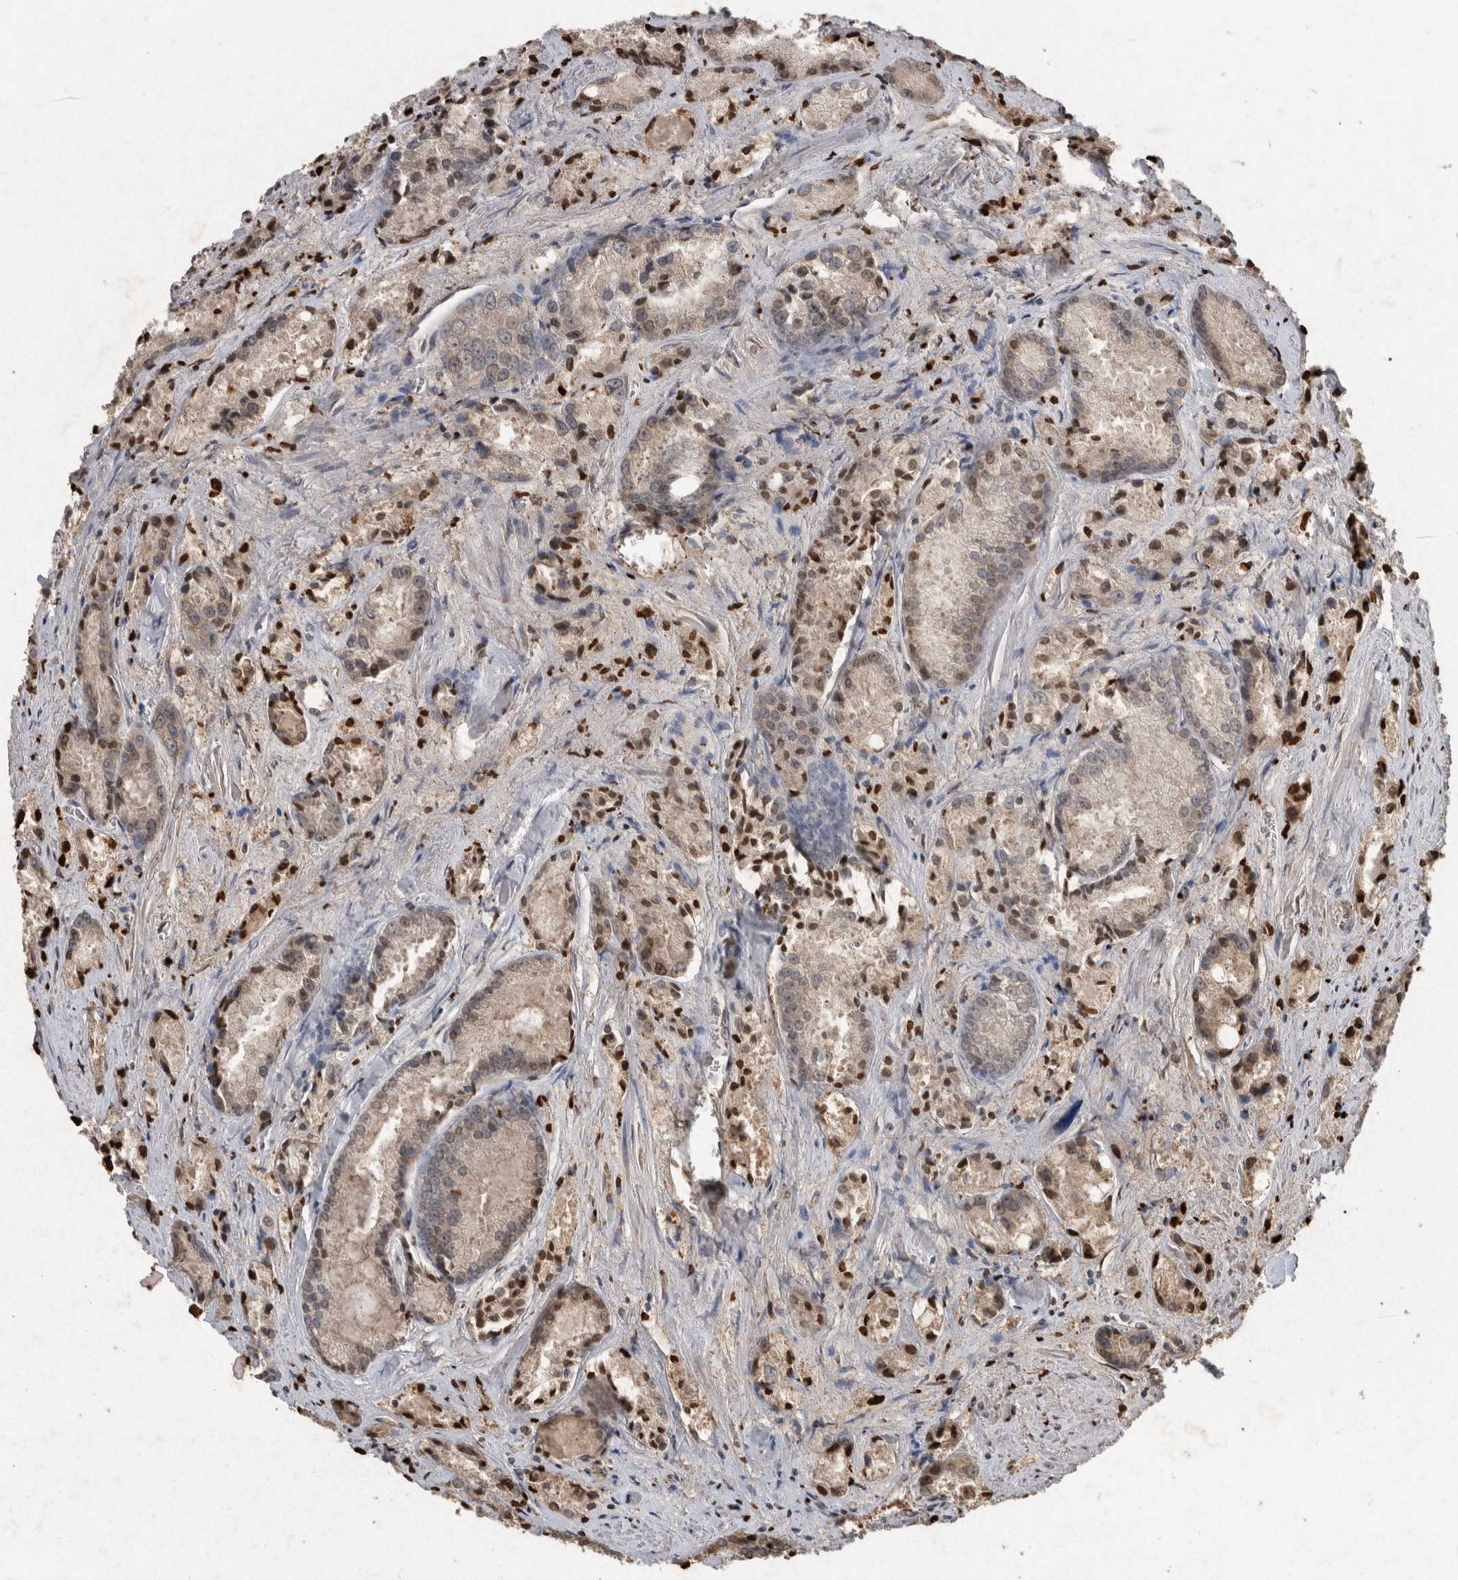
{"staining": {"intensity": "weak", "quantity": "25%-75%", "location": "cytoplasmic/membranous"}, "tissue": "prostate cancer", "cell_type": "Tumor cells", "image_type": "cancer", "snomed": [{"axis": "morphology", "description": "Adenocarcinoma, Low grade"}, {"axis": "topography", "description": "Prostate"}], "caption": "Immunohistochemical staining of adenocarcinoma (low-grade) (prostate) displays weak cytoplasmic/membranous protein positivity in about 25%-75% of tumor cells.", "gene": "ADGRL3", "patient": {"sex": "male", "age": 64}}